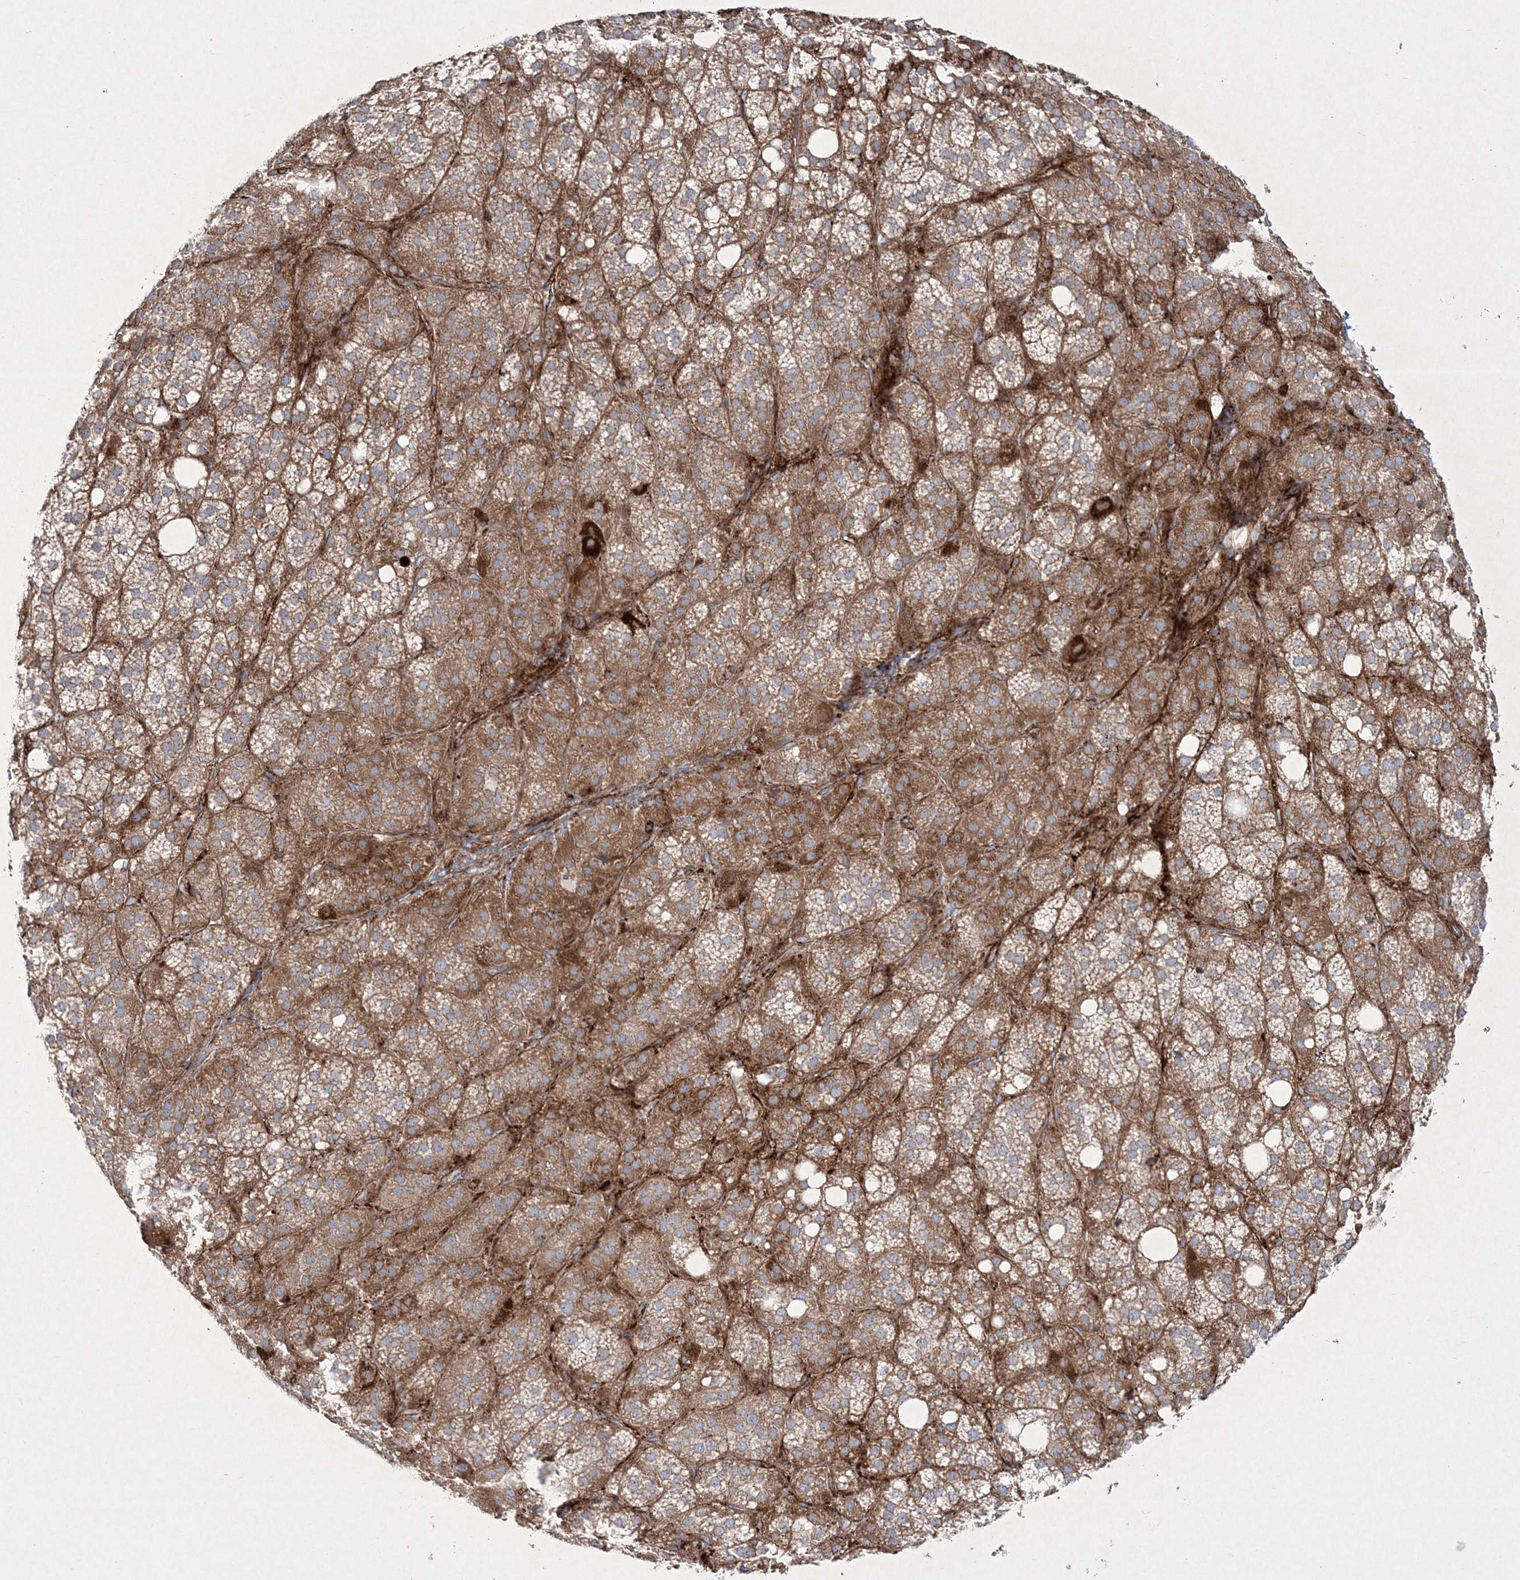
{"staining": {"intensity": "strong", "quantity": "25%-75%", "location": "cytoplasmic/membranous"}, "tissue": "adrenal gland", "cell_type": "Glandular cells", "image_type": "normal", "snomed": [{"axis": "morphology", "description": "Normal tissue, NOS"}, {"axis": "topography", "description": "Adrenal gland"}], "caption": "Strong cytoplasmic/membranous staining is appreciated in about 25%-75% of glandular cells in normal adrenal gland. (Stains: DAB in brown, nuclei in blue, Microscopy: brightfield microscopy at high magnification).", "gene": "RICTOR", "patient": {"sex": "female", "age": 59}}